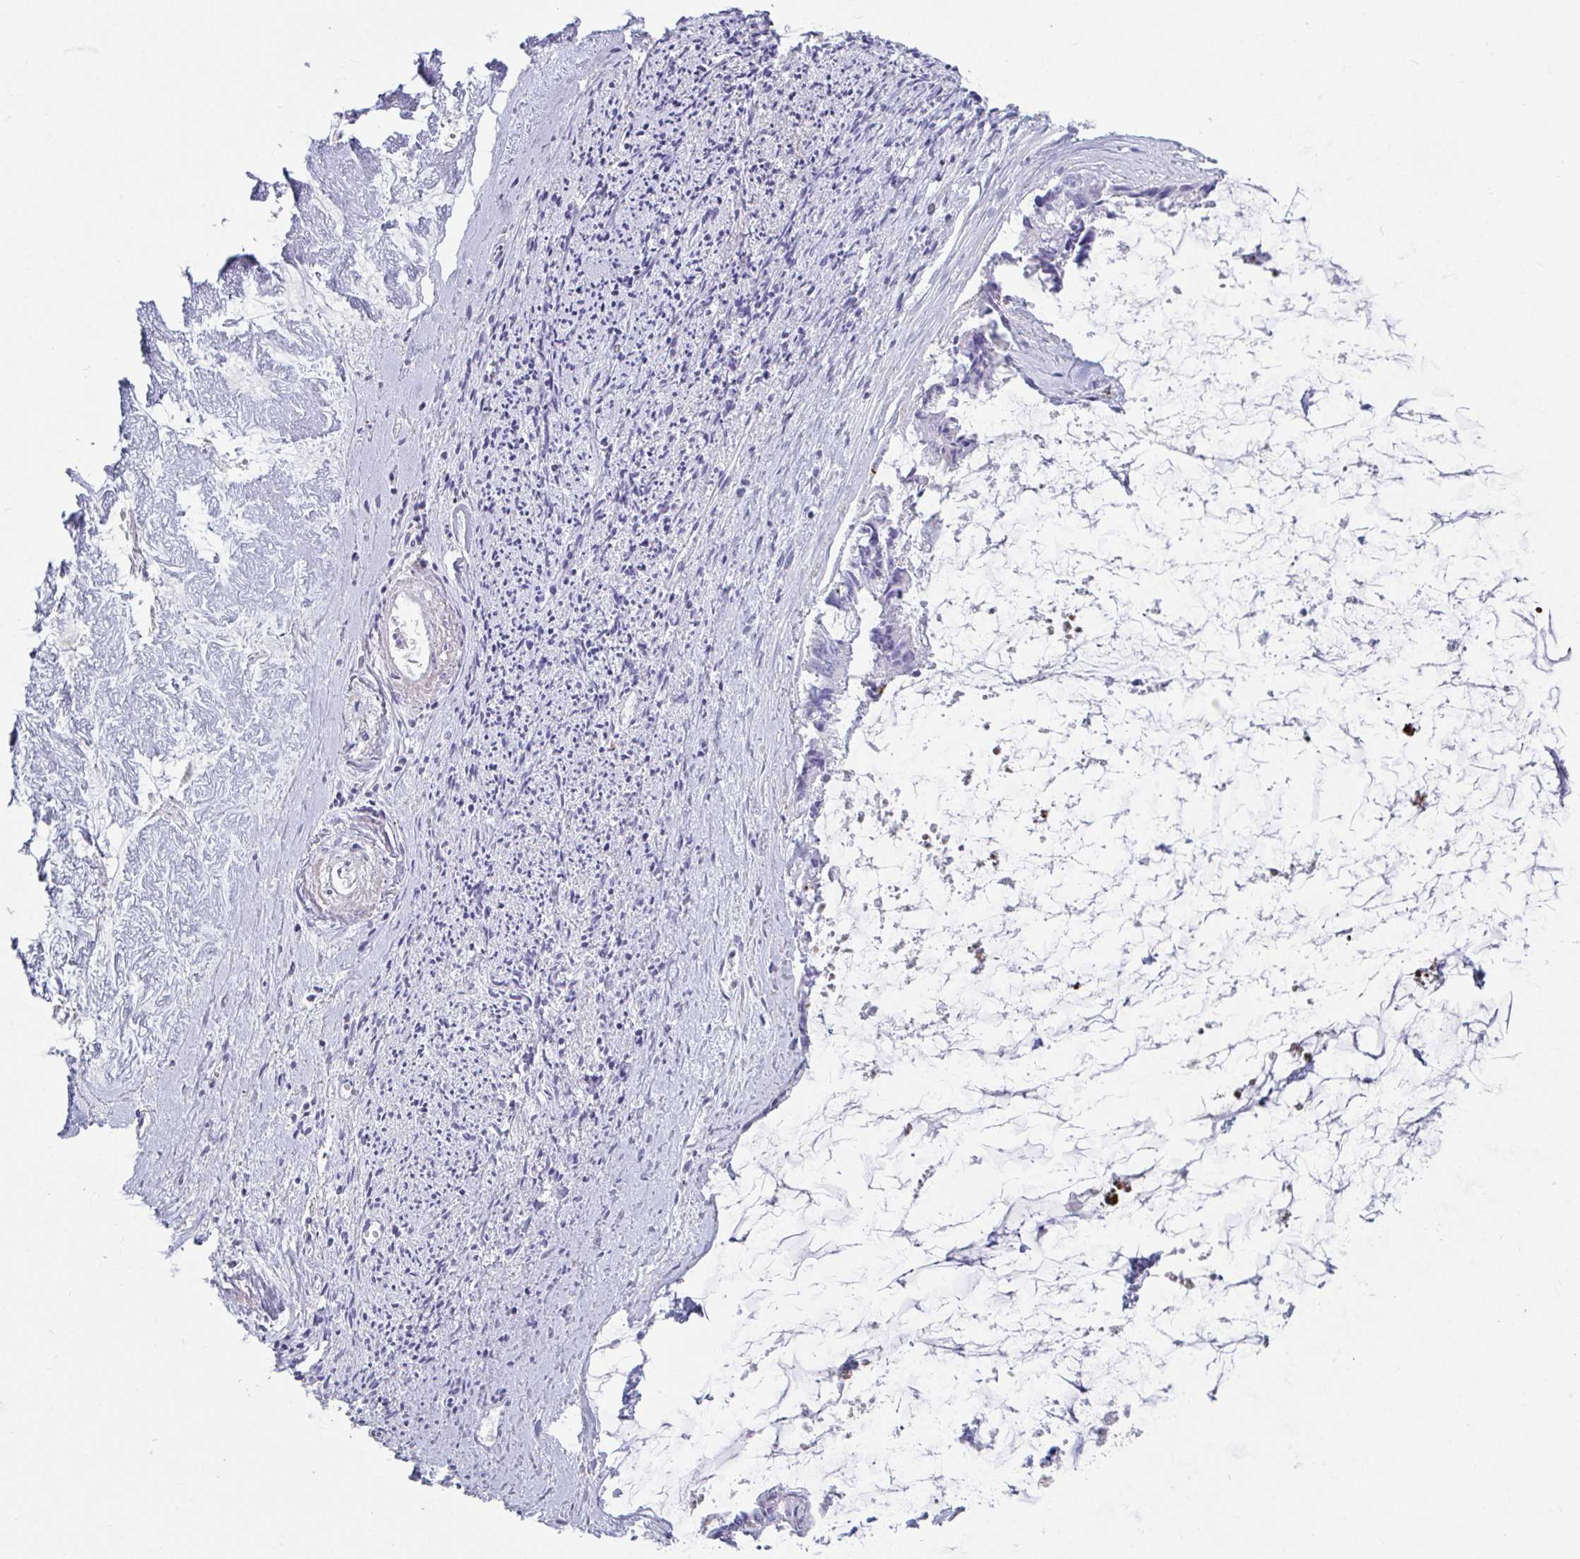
{"staining": {"intensity": "negative", "quantity": "none", "location": "none"}, "tissue": "ovarian cancer", "cell_type": "Tumor cells", "image_type": "cancer", "snomed": [{"axis": "morphology", "description": "Cystadenocarcinoma, mucinous, NOS"}, {"axis": "topography", "description": "Ovary"}], "caption": "Protein analysis of ovarian mucinous cystadenocarcinoma reveals no significant positivity in tumor cells.", "gene": "ZNF586", "patient": {"sex": "female", "age": 90}}